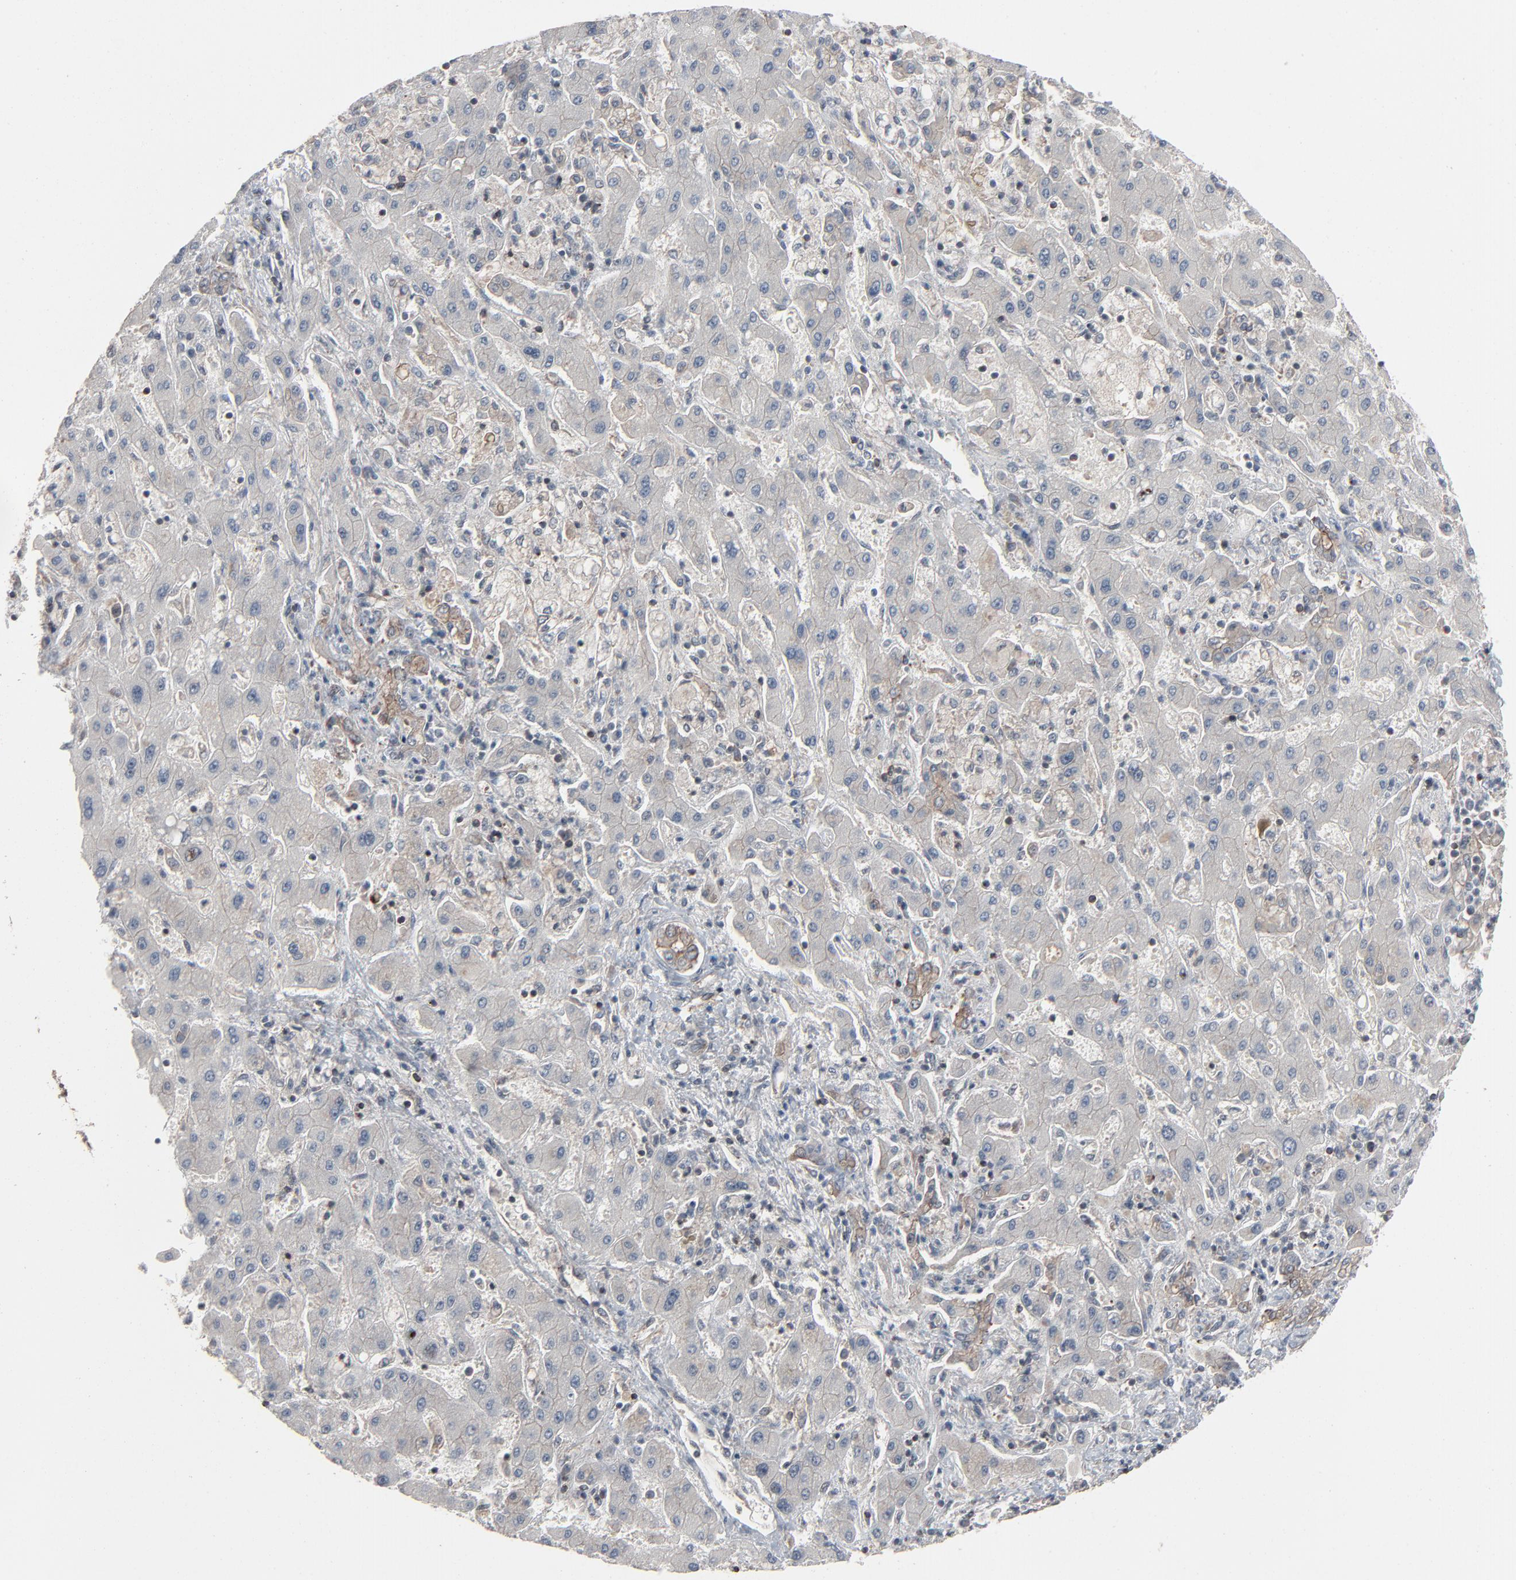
{"staining": {"intensity": "negative", "quantity": "none", "location": "none"}, "tissue": "liver cancer", "cell_type": "Tumor cells", "image_type": "cancer", "snomed": [{"axis": "morphology", "description": "Cholangiocarcinoma"}, {"axis": "topography", "description": "Liver"}], "caption": "Photomicrograph shows no protein staining in tumor cells of liver cancer tissue.", "gene": "OPTN", "patient": {"sex": "male", "age": 50}}